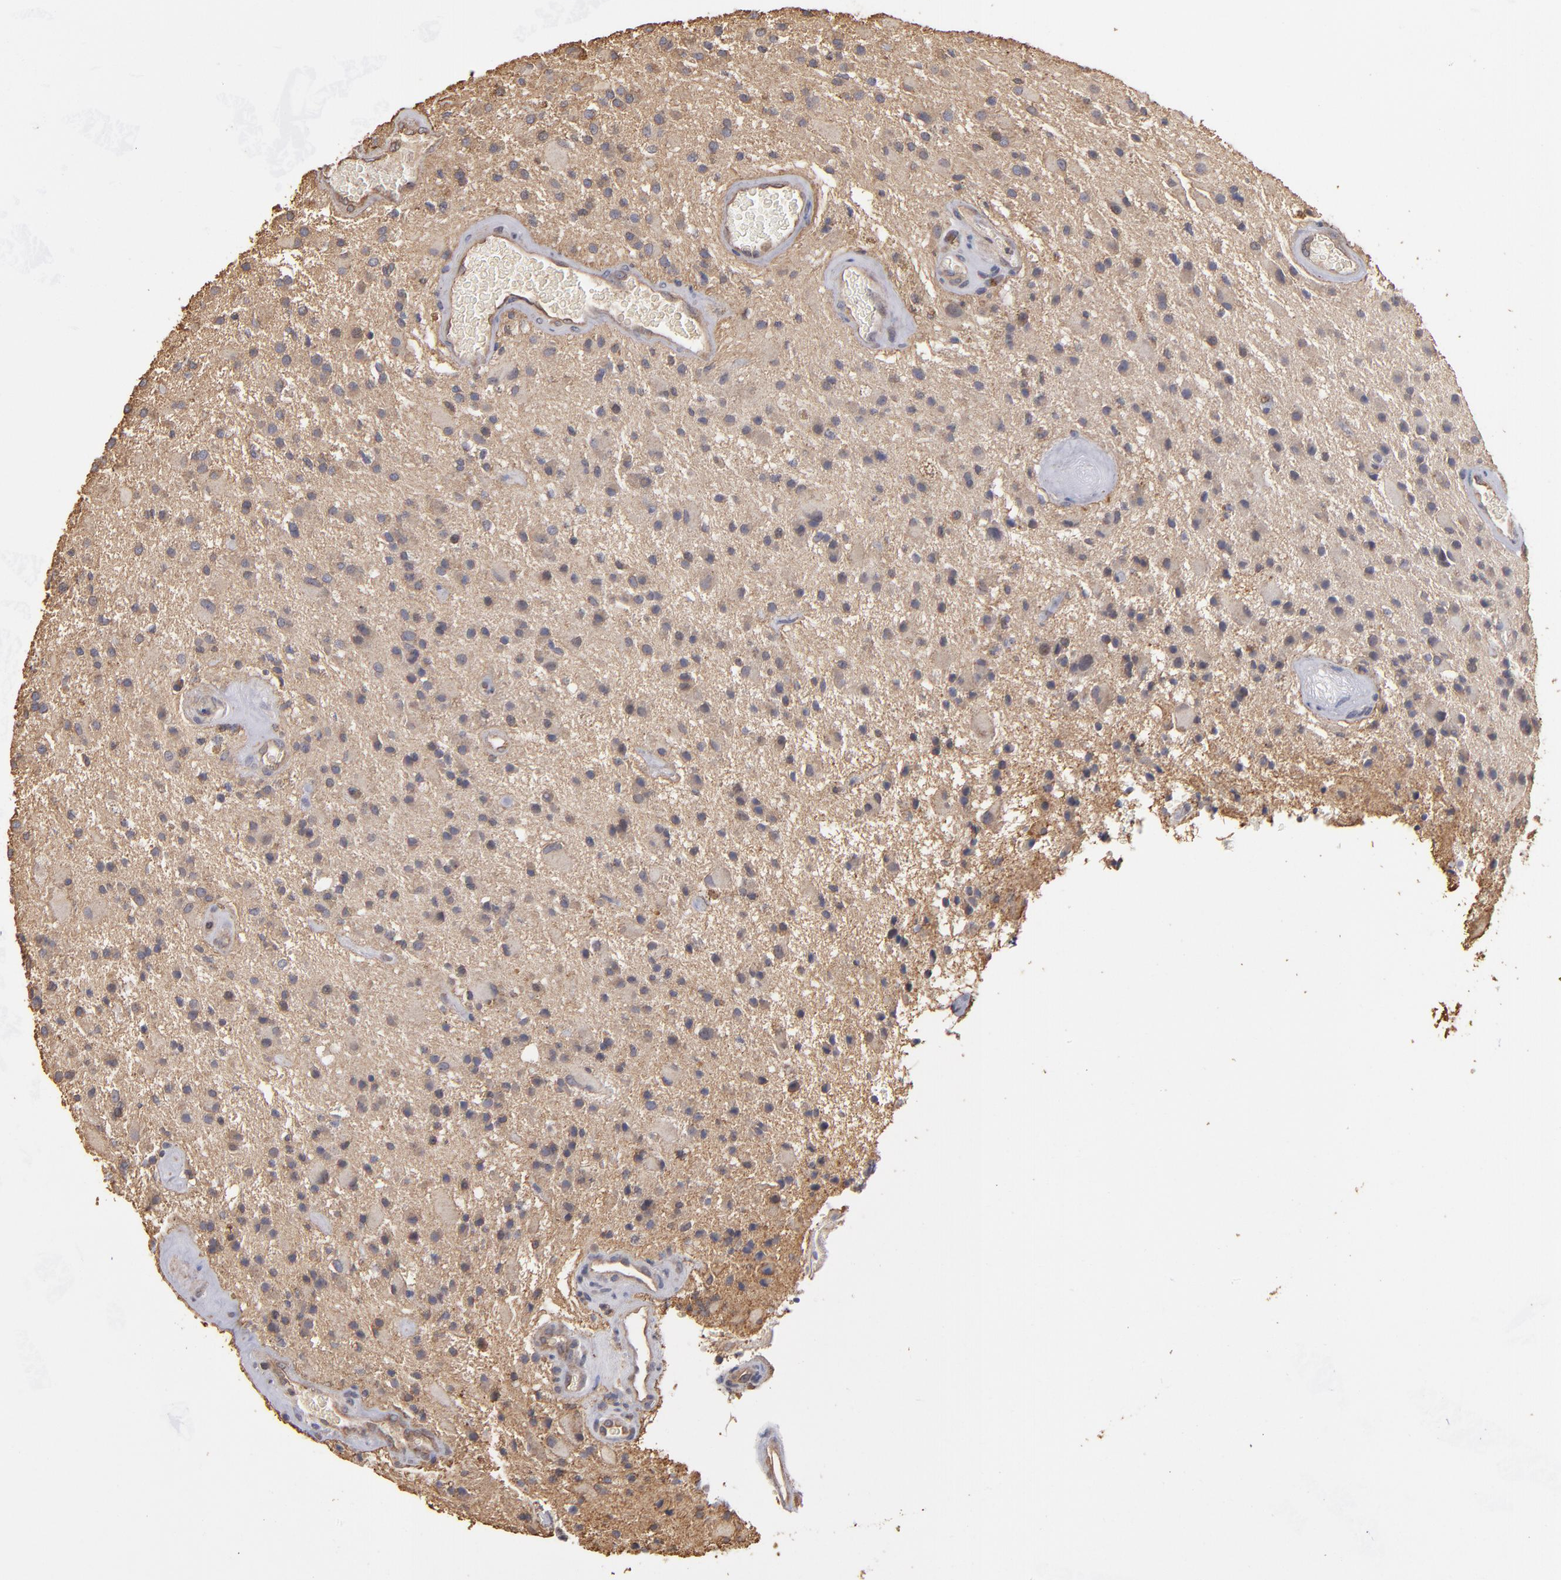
{"staining": {"intensity": "weak", "quantity": "<25%", "location": "cytoplasmic/membranous"}, "tissue": "glioma", "cell_type": "Tumor cells", "image_type": "cancer", "snomed": [{"axis": "morphology", "description": "Glioma, malignant, Low grade"}, {"axis": "topography", "description": "Brain"}], "caption": "Low-grade glioma (malignant) stained for a protein using immunohistochemistry (IHC) displays no staining tumor cells.", "gene": "DMD", "patient": {"sex": "male", "age": 58}}